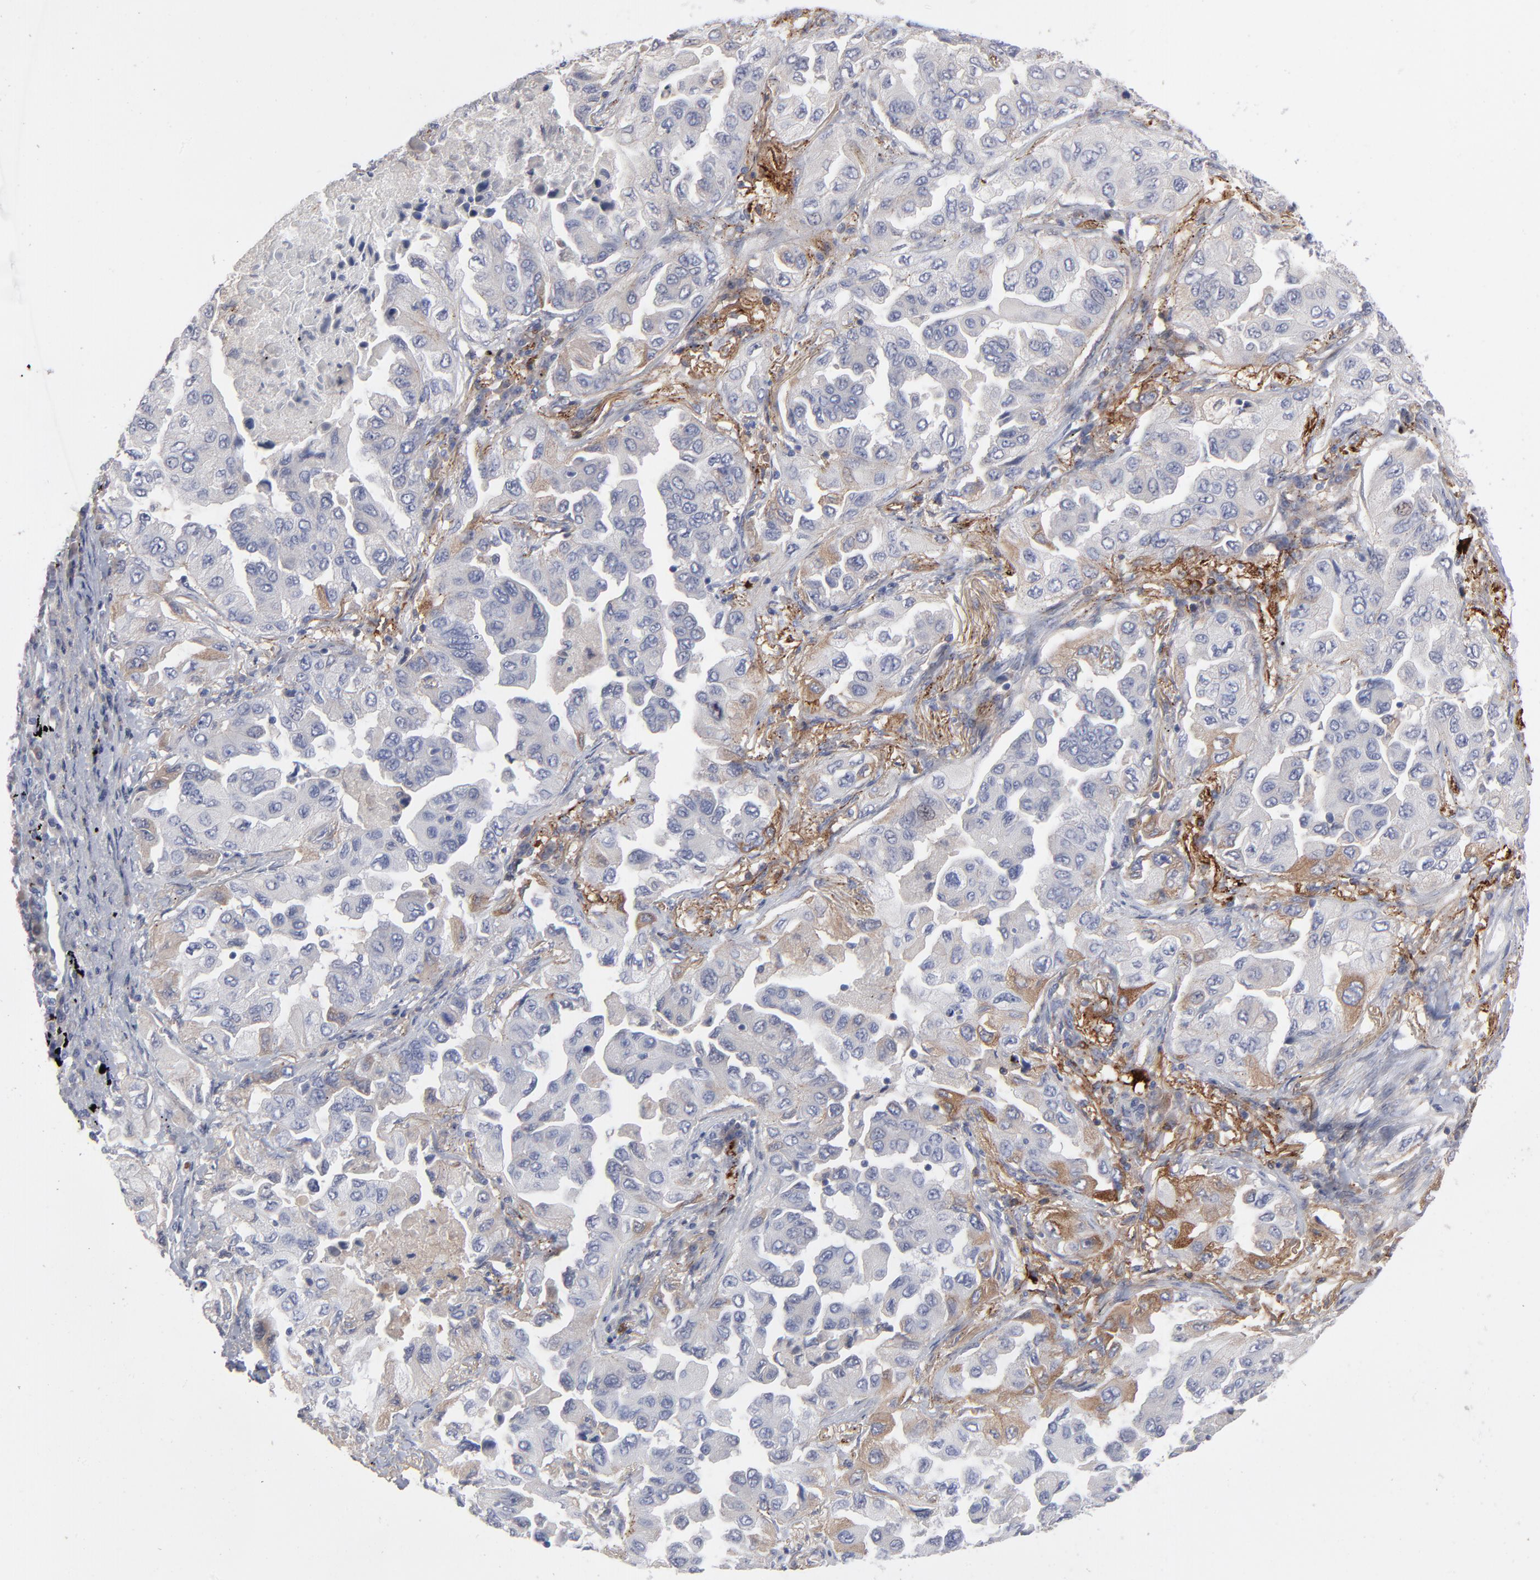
{"staining": {"intensity": "moderate", "quantity": "<25%", "location": "cytoplasmic/membranous"}, "tissue": "lung cancer", "cell_type": "Tumor cells", "image_type": "cancer", "snomed": [{"axis": "morphology", "description": "Adenocarcinoma, NOS"}, {"axis": "topography", "description": "Lung"}], "caption": "Protein positivity by IHC demonstrates moderate cytoplasmic/membranous positivity in approximately <25% of tumor cells in lung cancer.", "gene": "CCR3", "patient": {"sex": "female", "age": 65}}